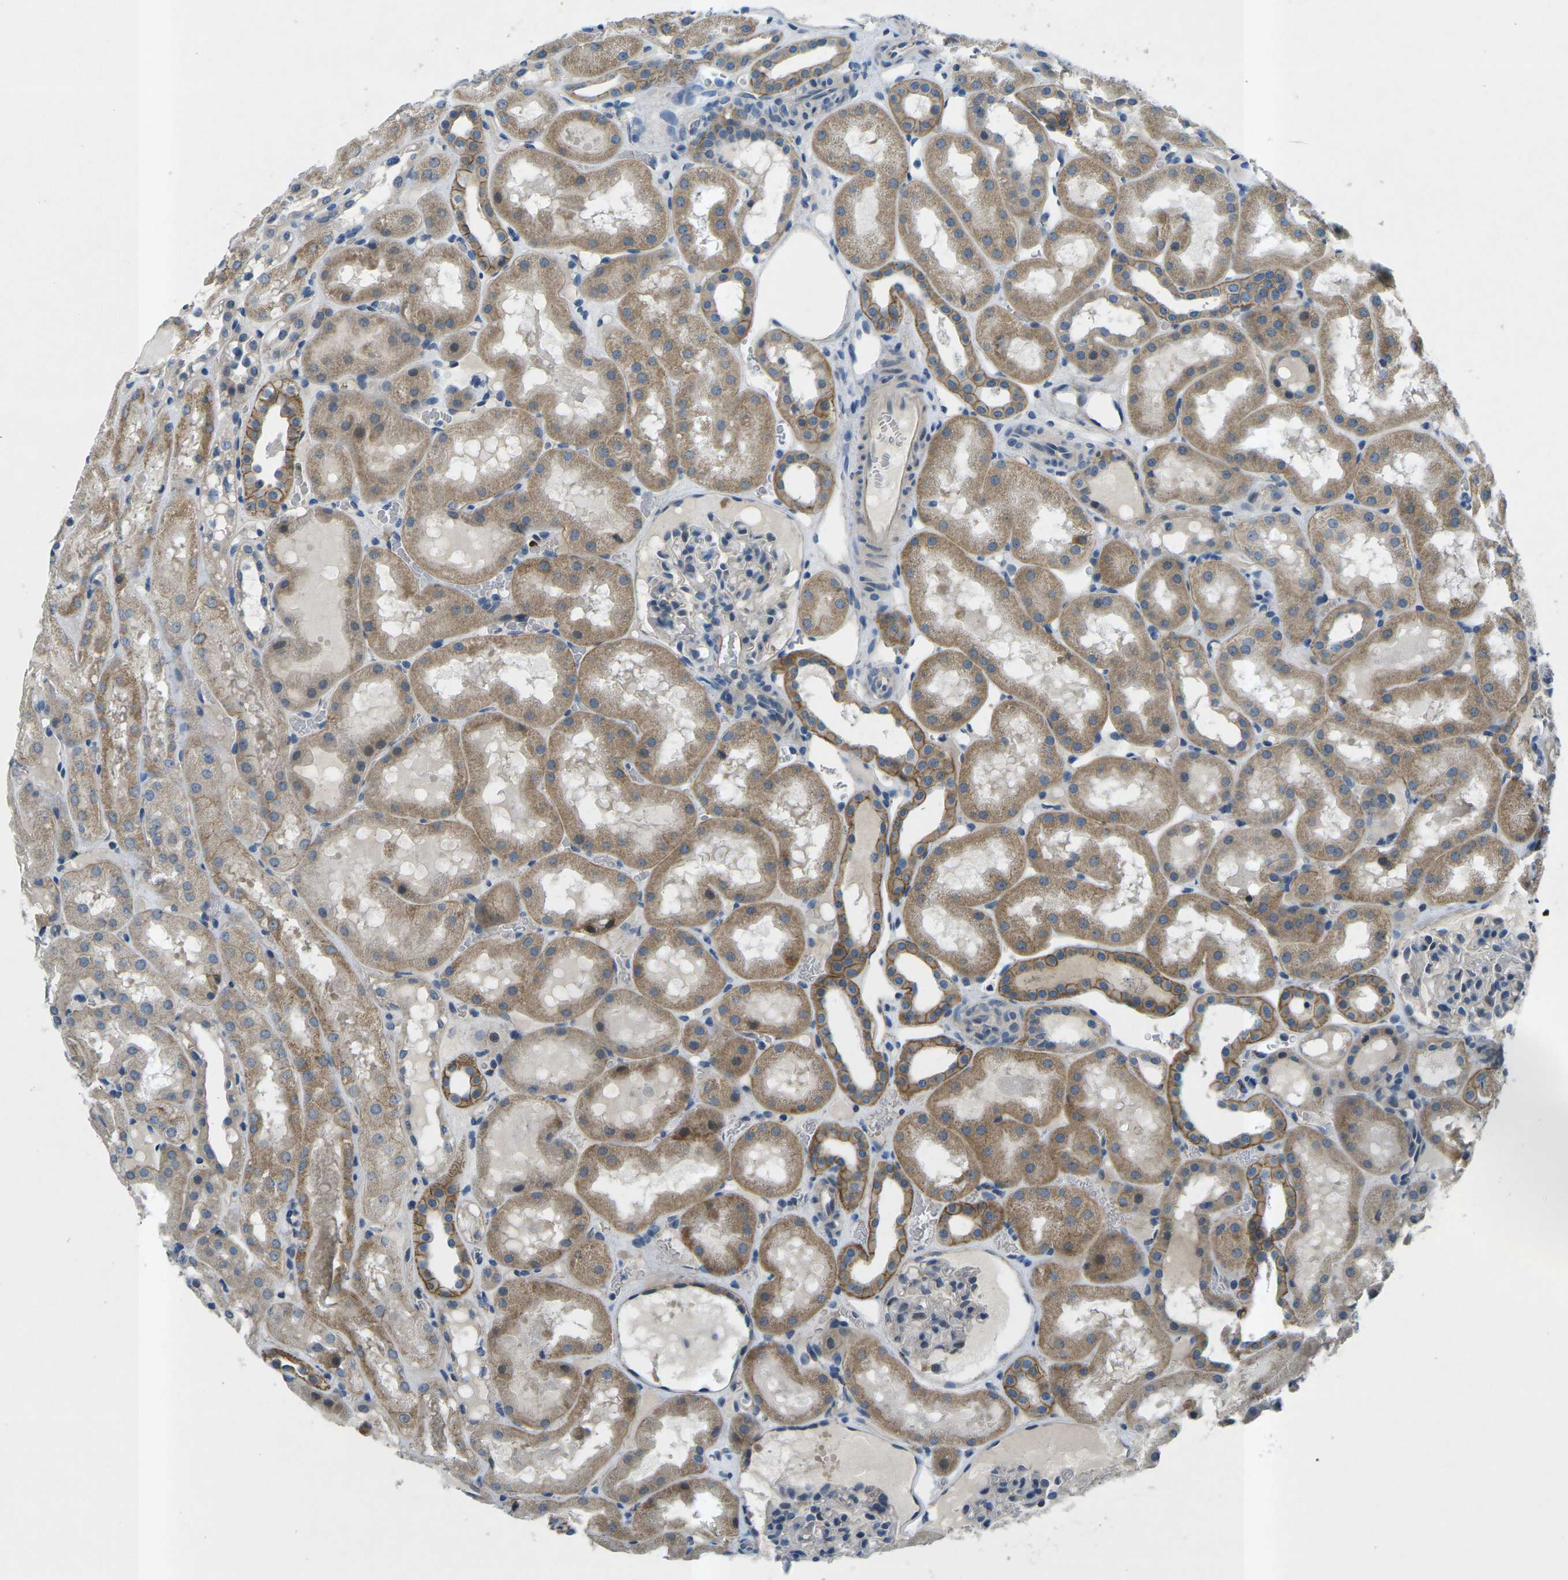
{"staining": {"intensity": "negative", "quantity": "none", "location": "none"}, "tissue": "kidney", "cell_type": "Cells in glomeruli", "image_type": "normal", "snomed": [{"axis": "morphology", "description": "Normal tissue, NOS"}, {"axis": "topography", "description": "Kidney"}, {"axis": "topography", "description": "Urinary bladder"}], "caption": "DAB immunohistochemical staining of unremarkable human kidney exhibits no significant expression in cells in glomeruli.", "gene": "CTNND1", "patient": {"sex": "male", "age": 16}}